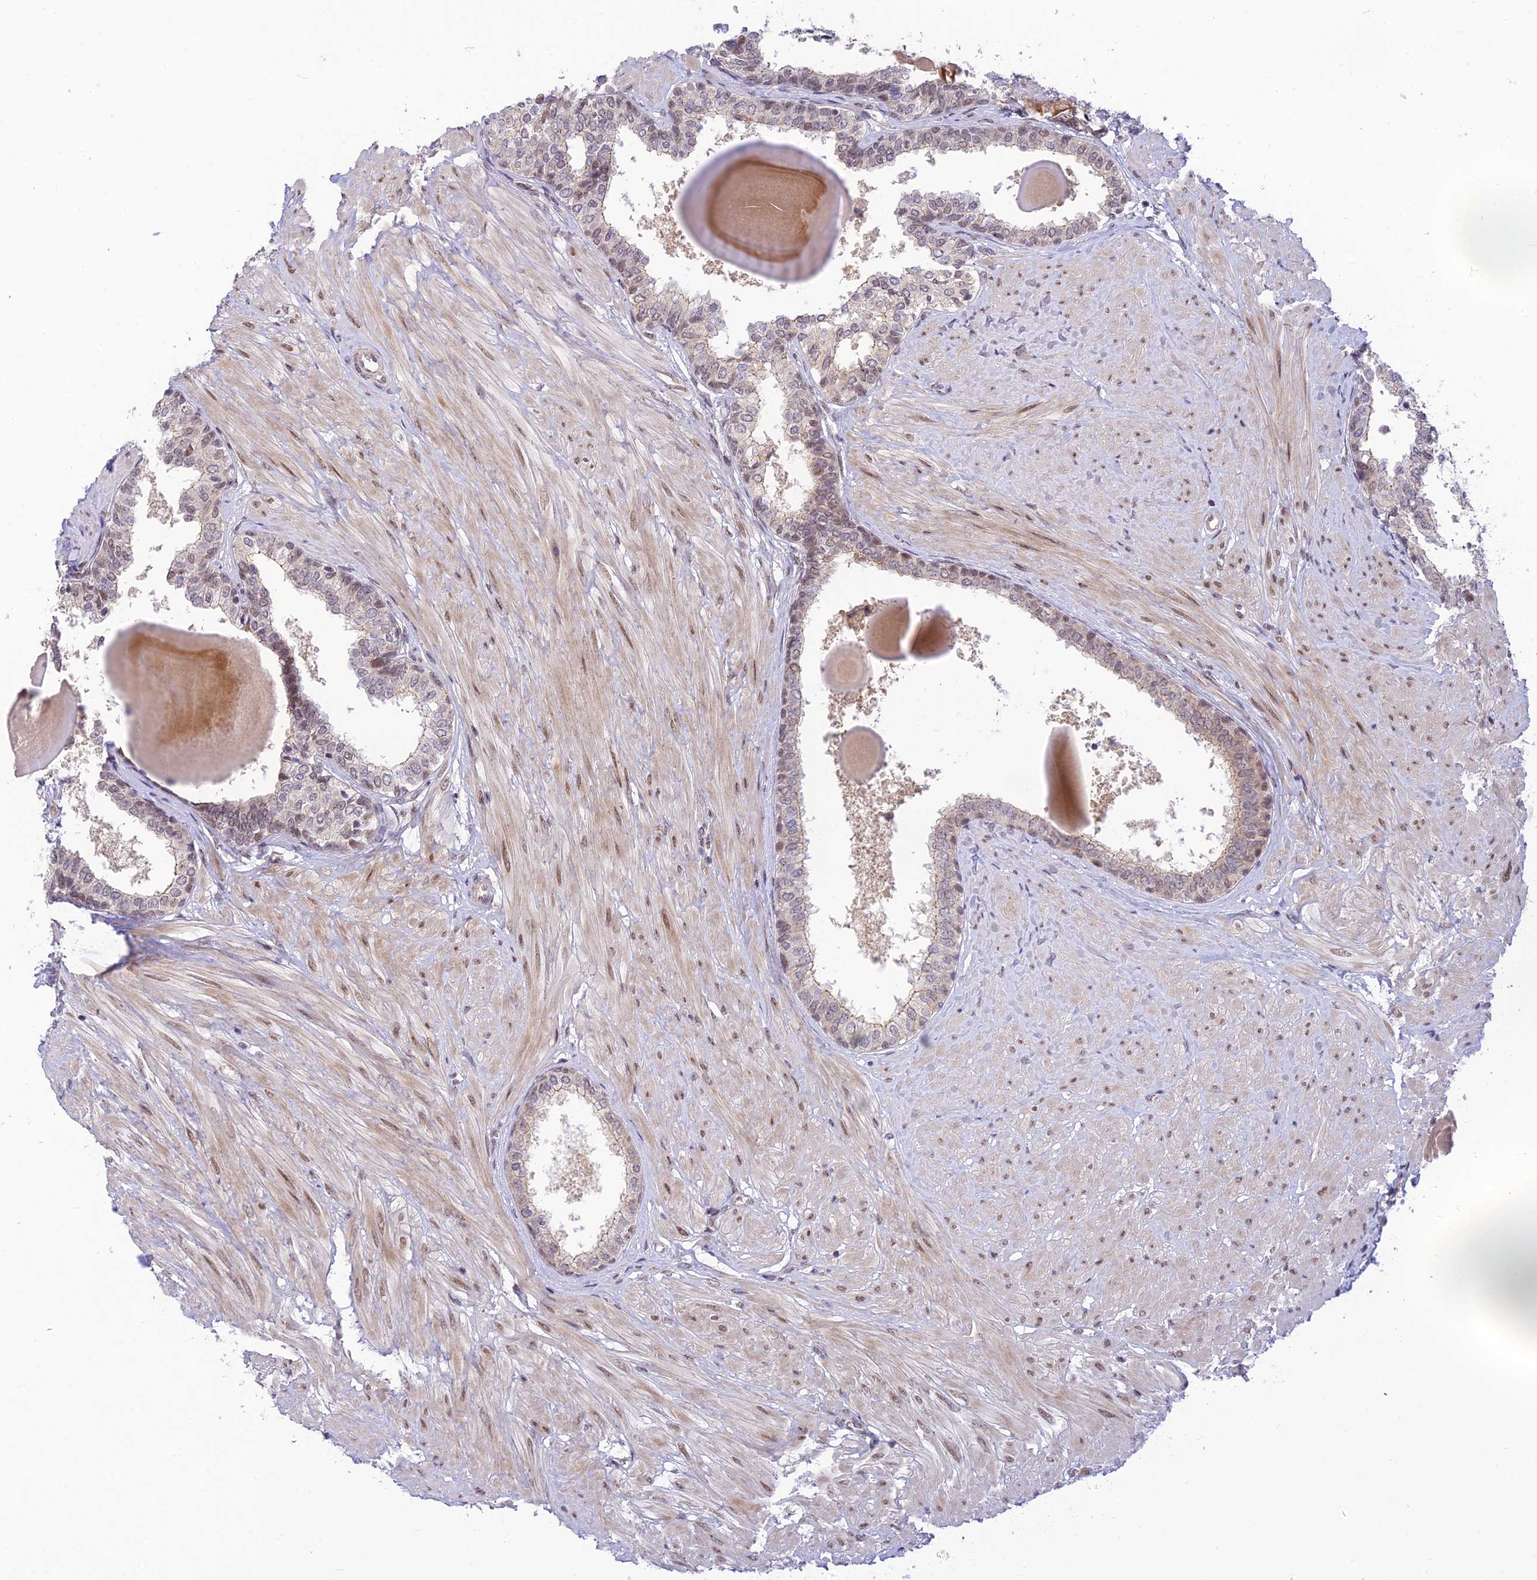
{"staining": {"intensity": "moderate", "quantity": "25%-75%", "location": "nuclear"}, "tissue": "prostate", "cell_type": "Glandular cells", "image_type": "normal", "snomed": [{"axis": "morphology", "description": "Normal tissue, NOS"}, {"axis": "topography", "description": "Prostate"}], "caption": "Moderate nuclear protein staining is appreciated in about 25%-75% of glandular cells in prostate.", "gene": "MICOS13", "patient": {"sex": "male", "age": 48}}